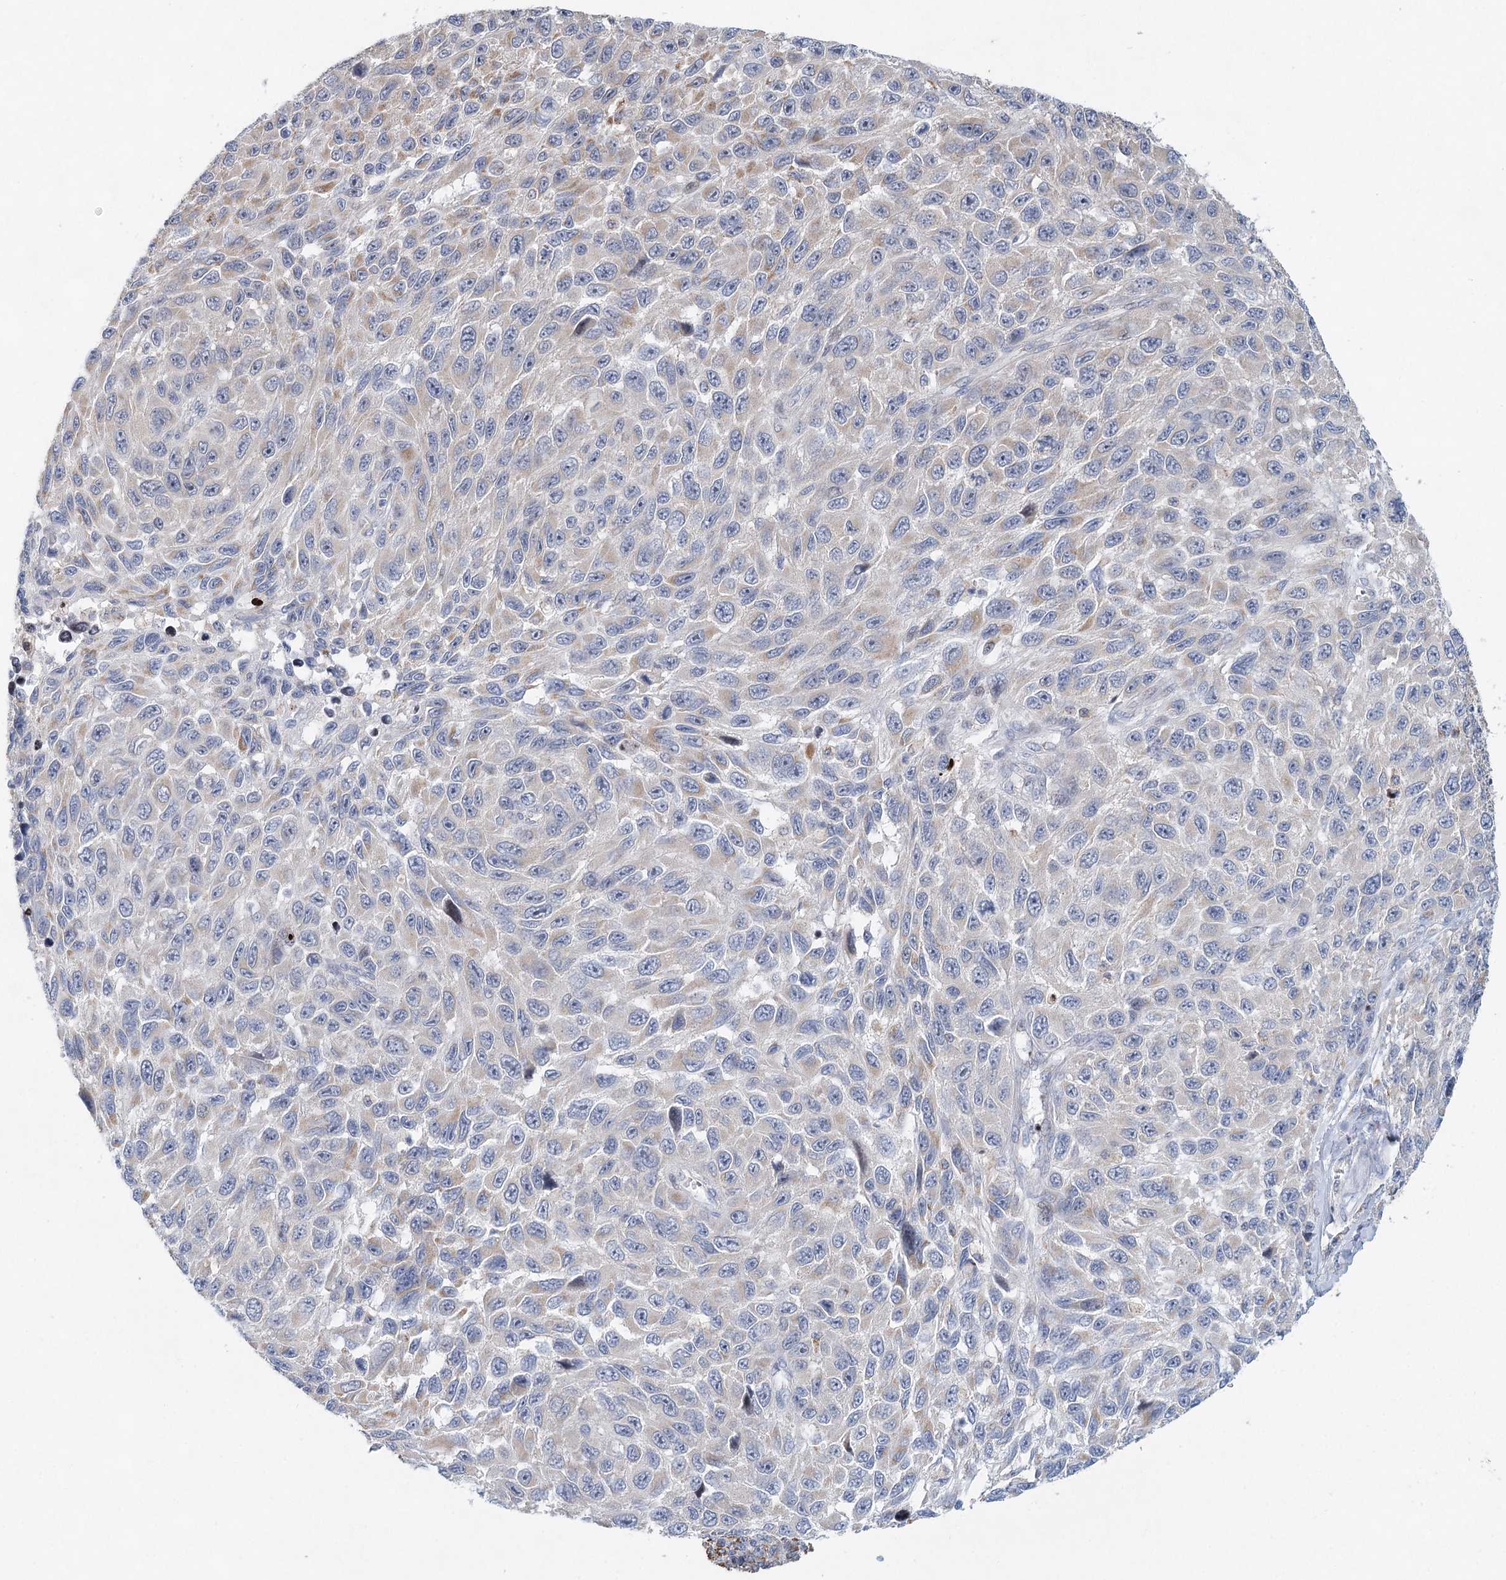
{"staining": {"intensity": "weak", "quantity": "<25%", "location": "cytoplasmic/membranous"}, "tissue": "melanoma", "cell_type": "Tumor cells", "image_type": "cancer", "snomed": [{"axis": "morphology", "description": "Normal tissue, NOS"}, {"axis": "morphology", "description": "Malignant melanoma, NOS"}, {"axis": "topography", "description": "Skin"}], "caption": "Immunohistochemistry (IHC) of malignant melanoma shows no staining in tumor cells. (Immunohistochemistry, brightfield microscopy, high magnification).", "gene": "XPO6", "patient": {"sex": "female", "age": 96}}